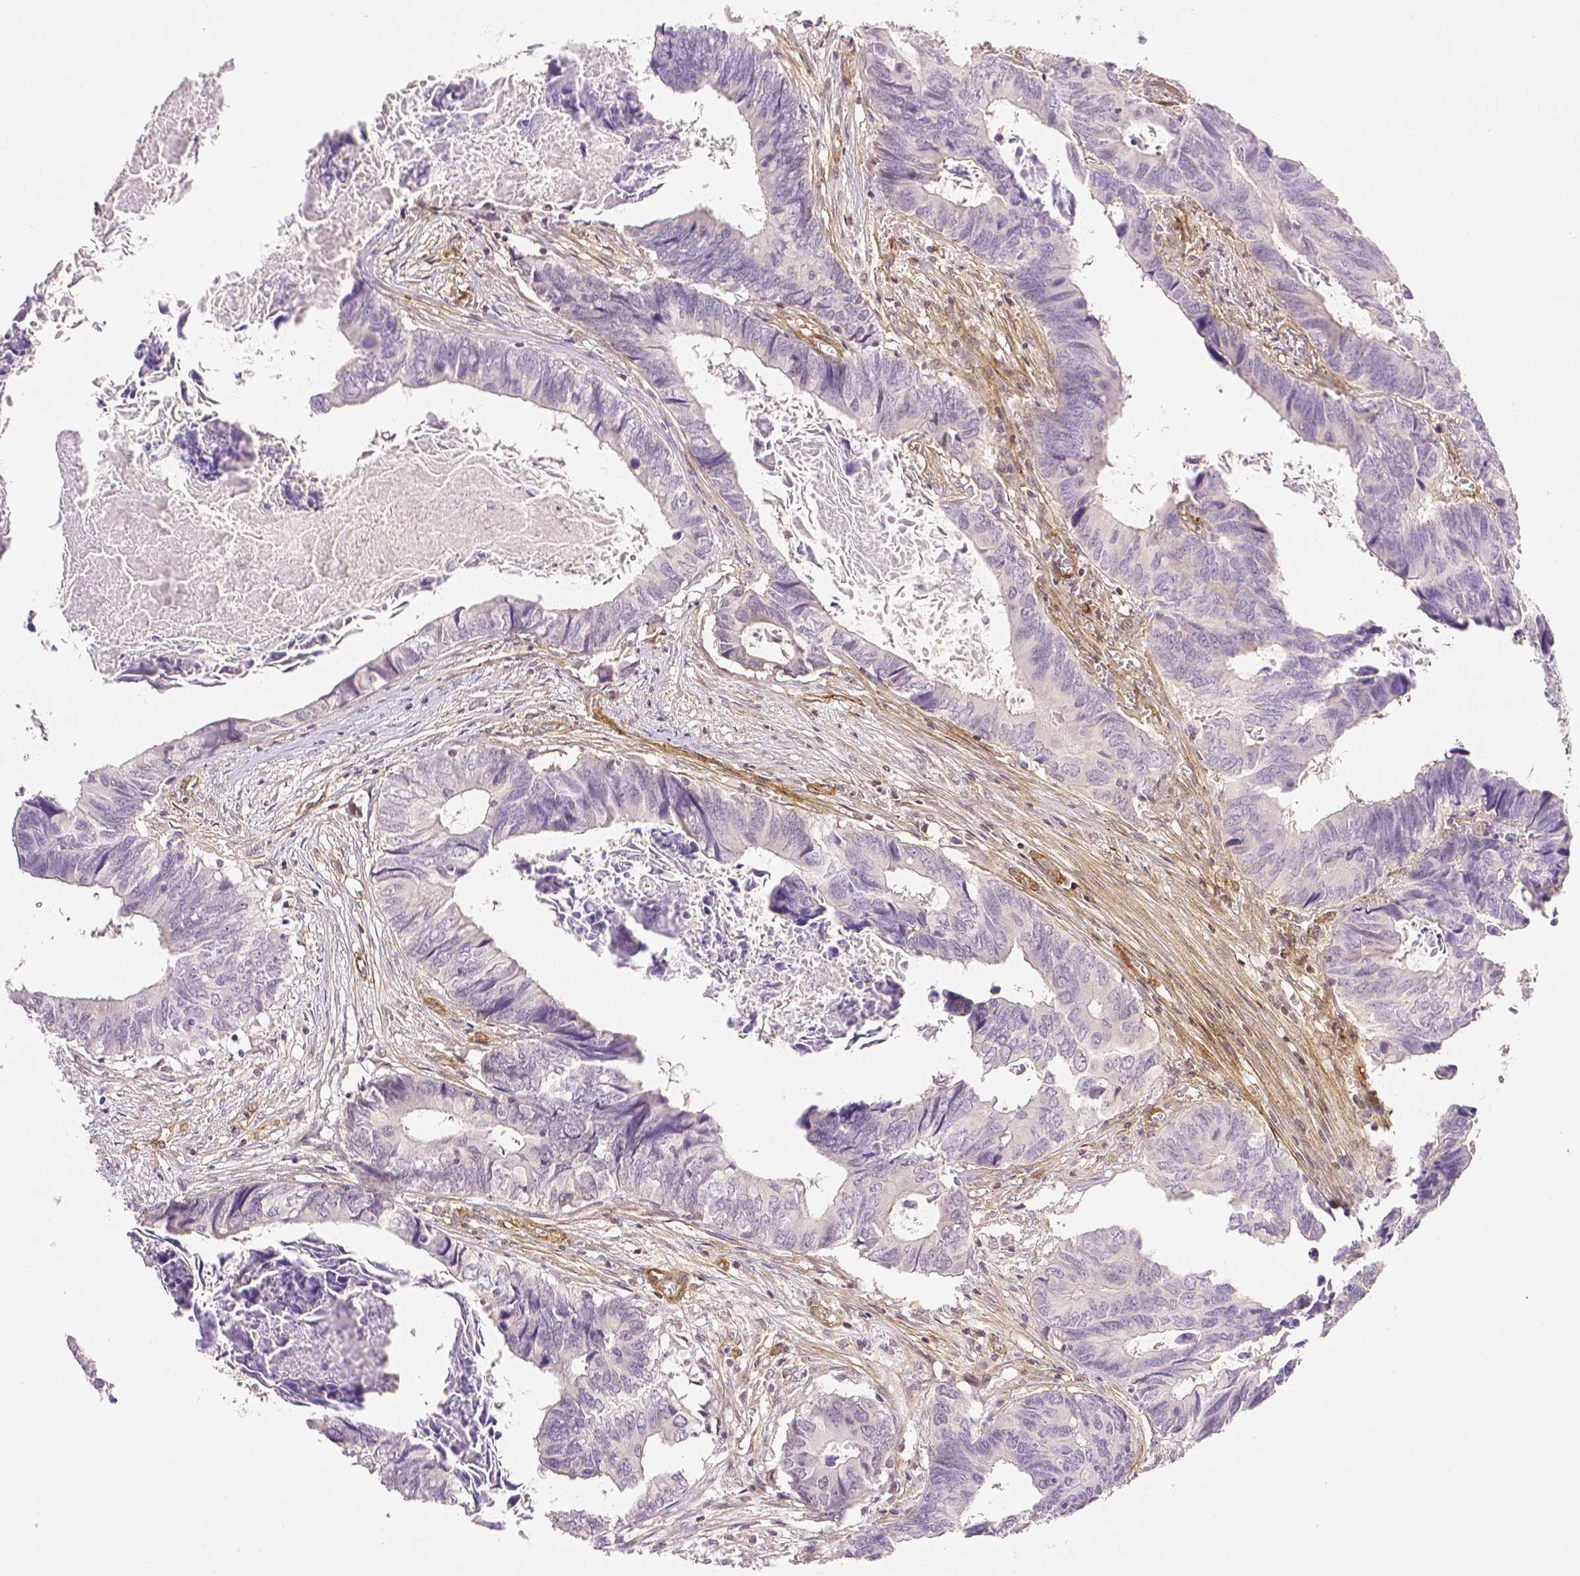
{"staining": {"intensity": "negative", "quantity": "none", "location": "none"}, "tissue": "colorectal cancer", "cell_type": "Tumor cells", "image_type": "cancer", "snomed": [{"axis": "morphology", "description": "Adenocarcinoma, NOS"}, {"axis": "topography", "description": "Colon"}], "caption": "Colorectal cancer (adenocarcinoma) was stained to show a protein in brown. There is no significant positivity in tumor cells.", "gene": "THY1", "patient": {"sex": "female", "age": 82}}